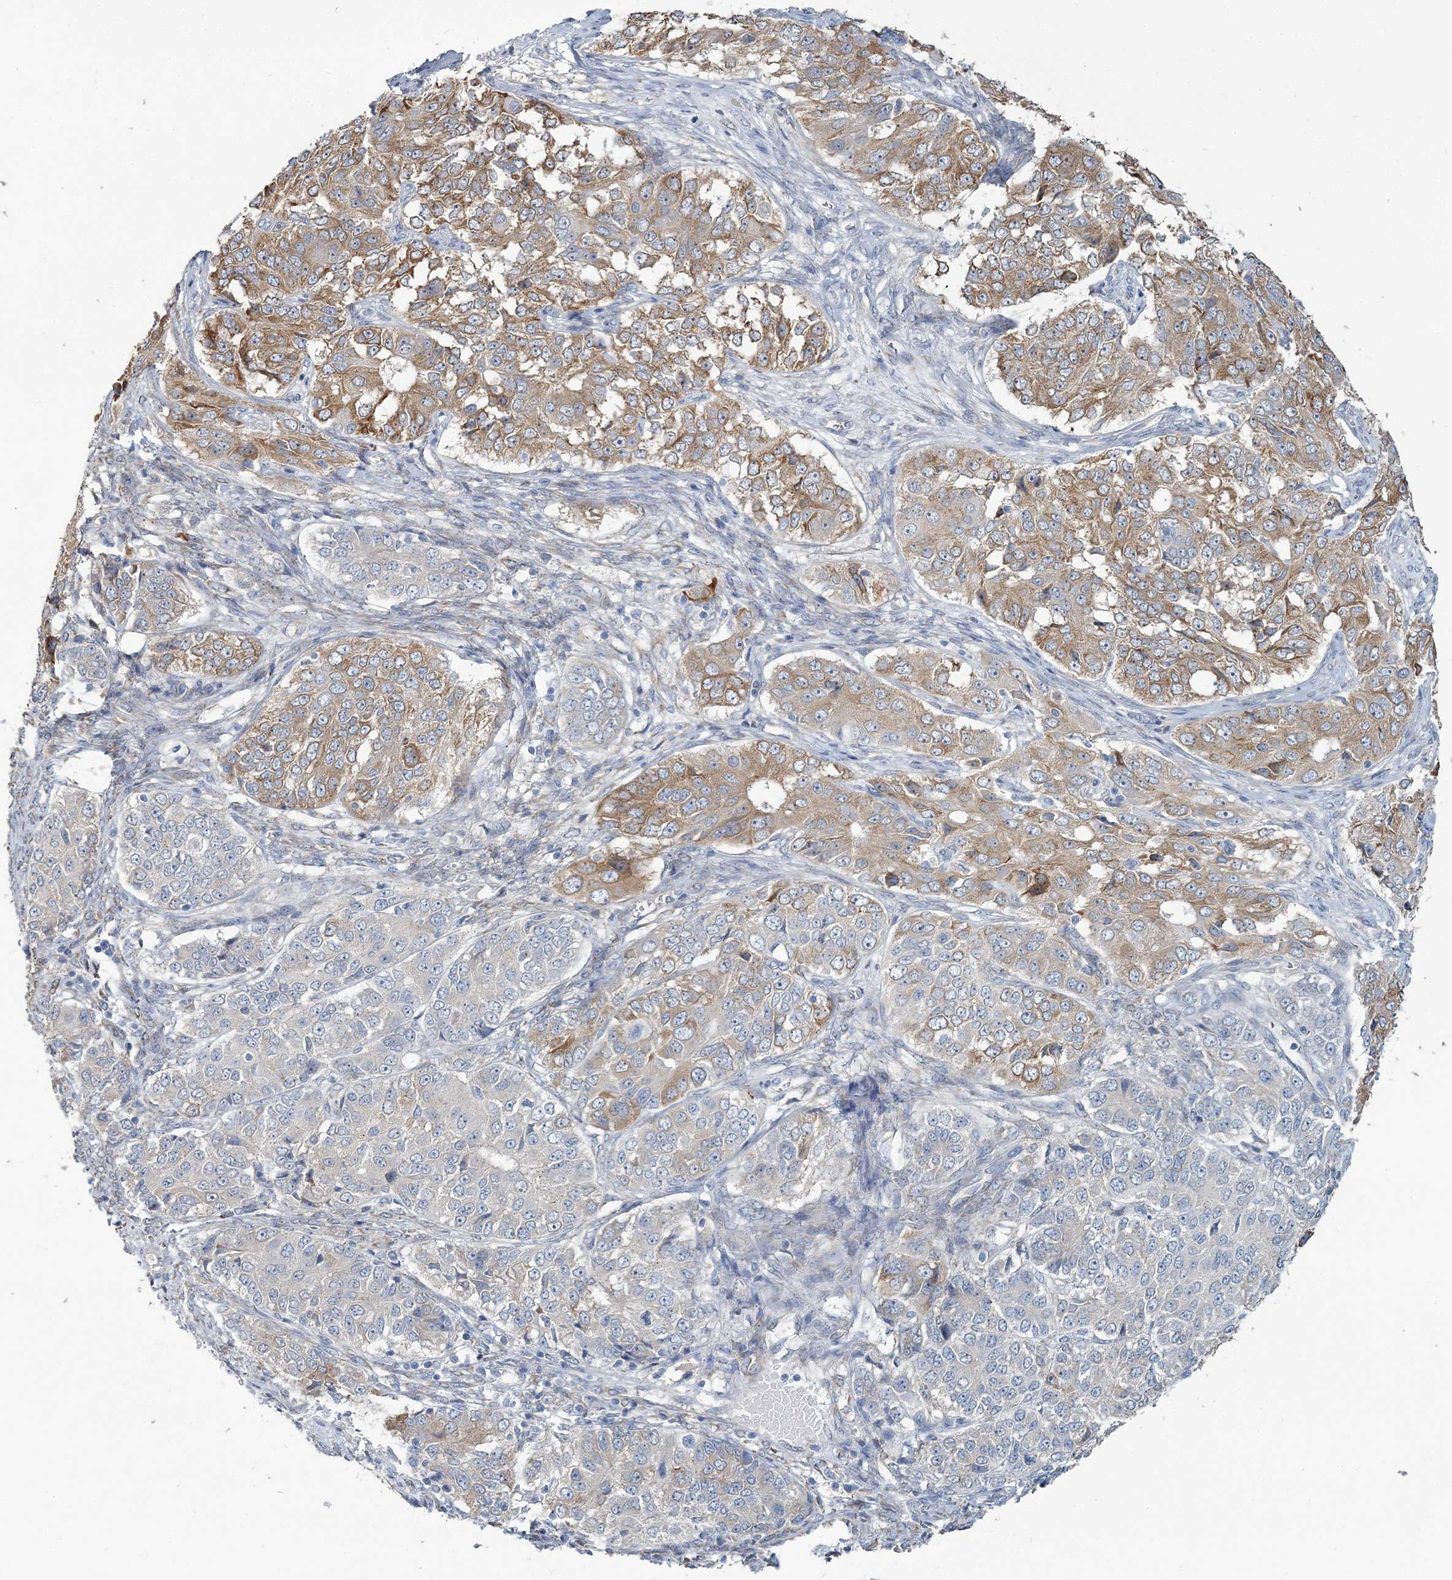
{"staining": {"intensity": "moderate", "quantity": "25%-75%", "location": "cytoplasmic/membranous"}, "tissue": "ovarian cancer", "cell_type": "Tumor cells", "image_type": "cancer", "snomed": [{"axis": "morphology", "description": "Carcinoma, endometroid"}, {"axis": "topography", "description": "Ovary"}], "caption": "A high-resolution histopathology image shows immunohistochemistry (IHC) staining of ovarian endometroid carcinoma, which shows moderate cytoplasmic/membranous positivity in approximately 25%-75% of tumor cells.", "gene": "CMBL", "patient": {"sex": "female", "age": 51}}